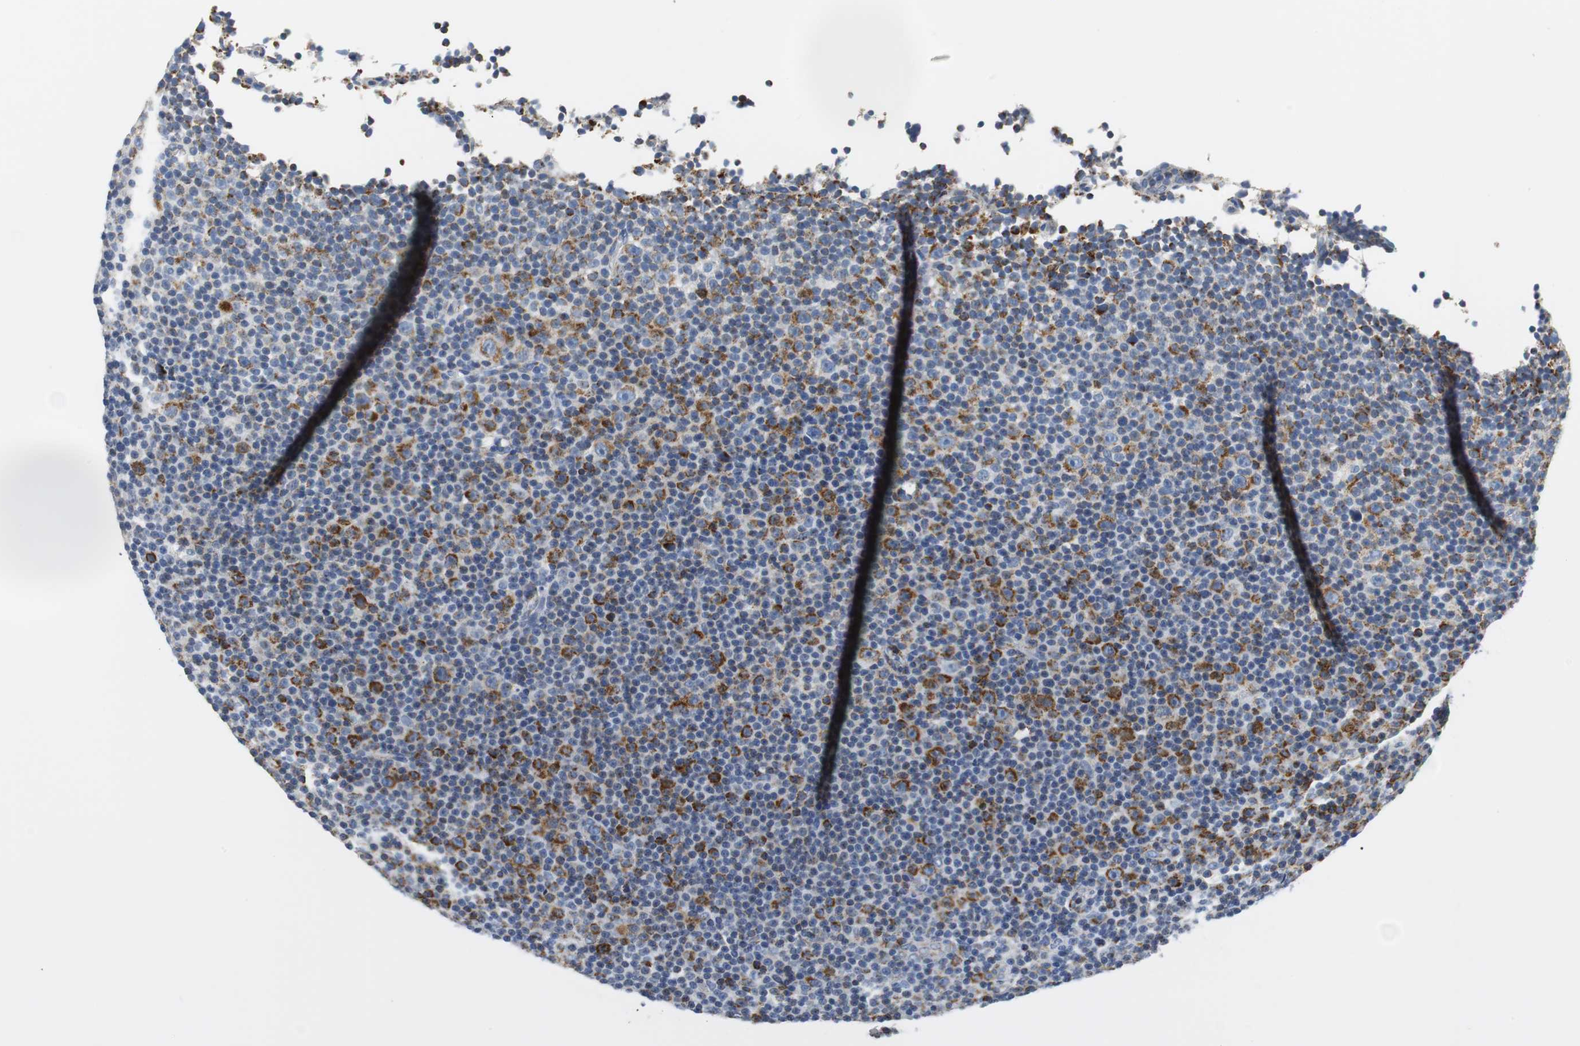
{"staining": {"intensity": "strong", "quantity": "25%-75%", "location": "cytoplasmic/membranous"}, "tissue": "lymphoma", "cell_type": "Tumor cells", "image_type": "cancer", "snomed": [{"axis": "morphology", "description": "Malignant lymphoma, non-Hodgkin's type, Low grade"}, {"axis": "topography", "description": "Lymph node"}], "caption": "The micrograph shows a brown stain indicating the presence of a protein in the cytoplasmic/membranous of tumor cells in malignant lymphoma, non-Hodgkin's type (low-grade).", "gene": "C1QTNF7", "patient": {"sex": "female", "age": 67}}